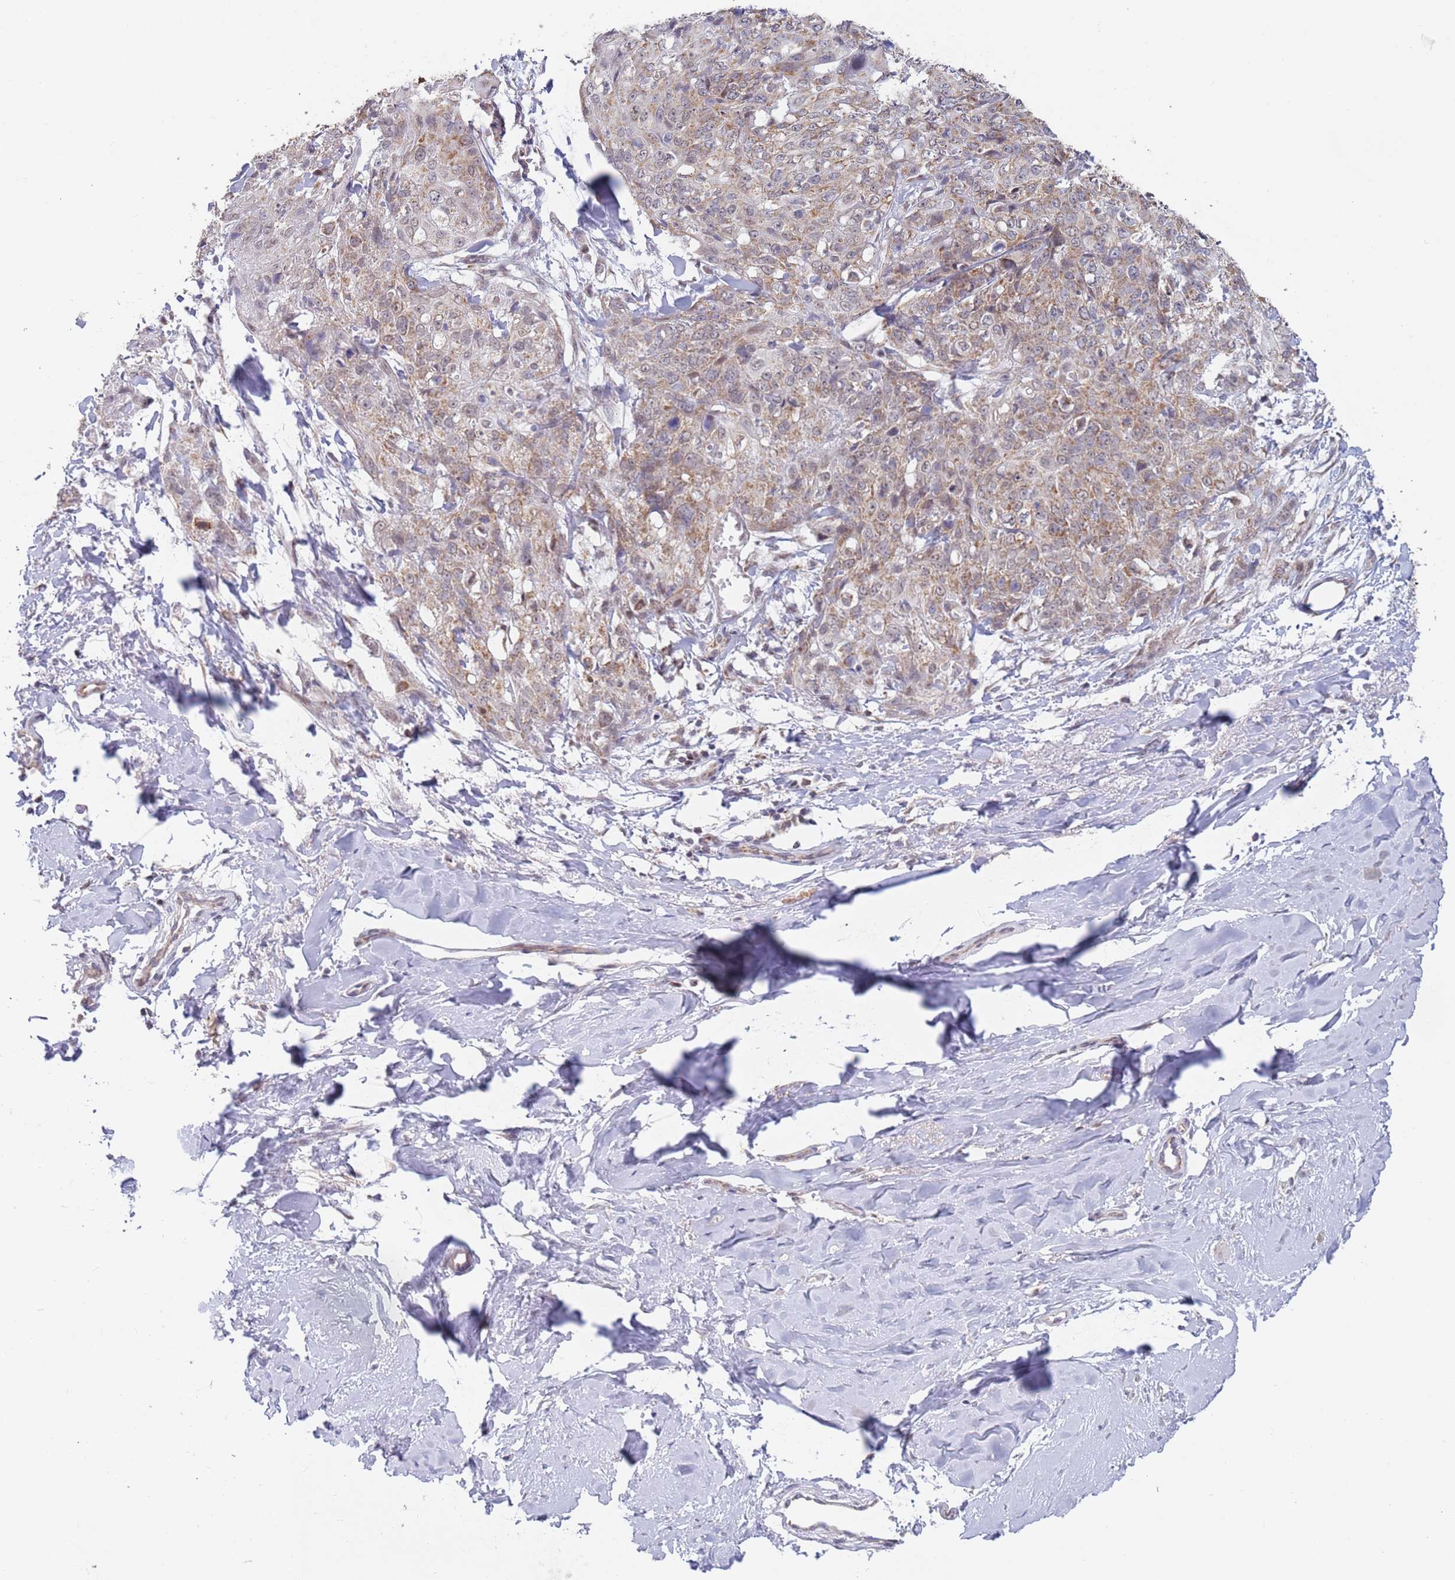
{"staining": {"intensity": "moderate", "quantity": "25%-75%", "location": "cytoplasmic/membranous"}, "tissue": "skin cancer", "cell_type": "Tumor cells", "image_type": "cancer", "snomed": [{"axis": "morphology", "description": "Squamous cell carcinoma, NOS"}, {"axis": "topography", "description": "Skin"}, {"axis": "topography", "description": "Vulva"}], "caption": "IHC image of neoplastic tissue: skin squamous cell carcinoma stained using immunohistochemistry reveals medium levels of moderate protein expression localized specifically in the cytoplasmic/membranous of tumor cells, appearing as a cytoplasmic/membranous brown color.", "gene": "TIMM13", "patient": {"sex": "female", "age": 85}}